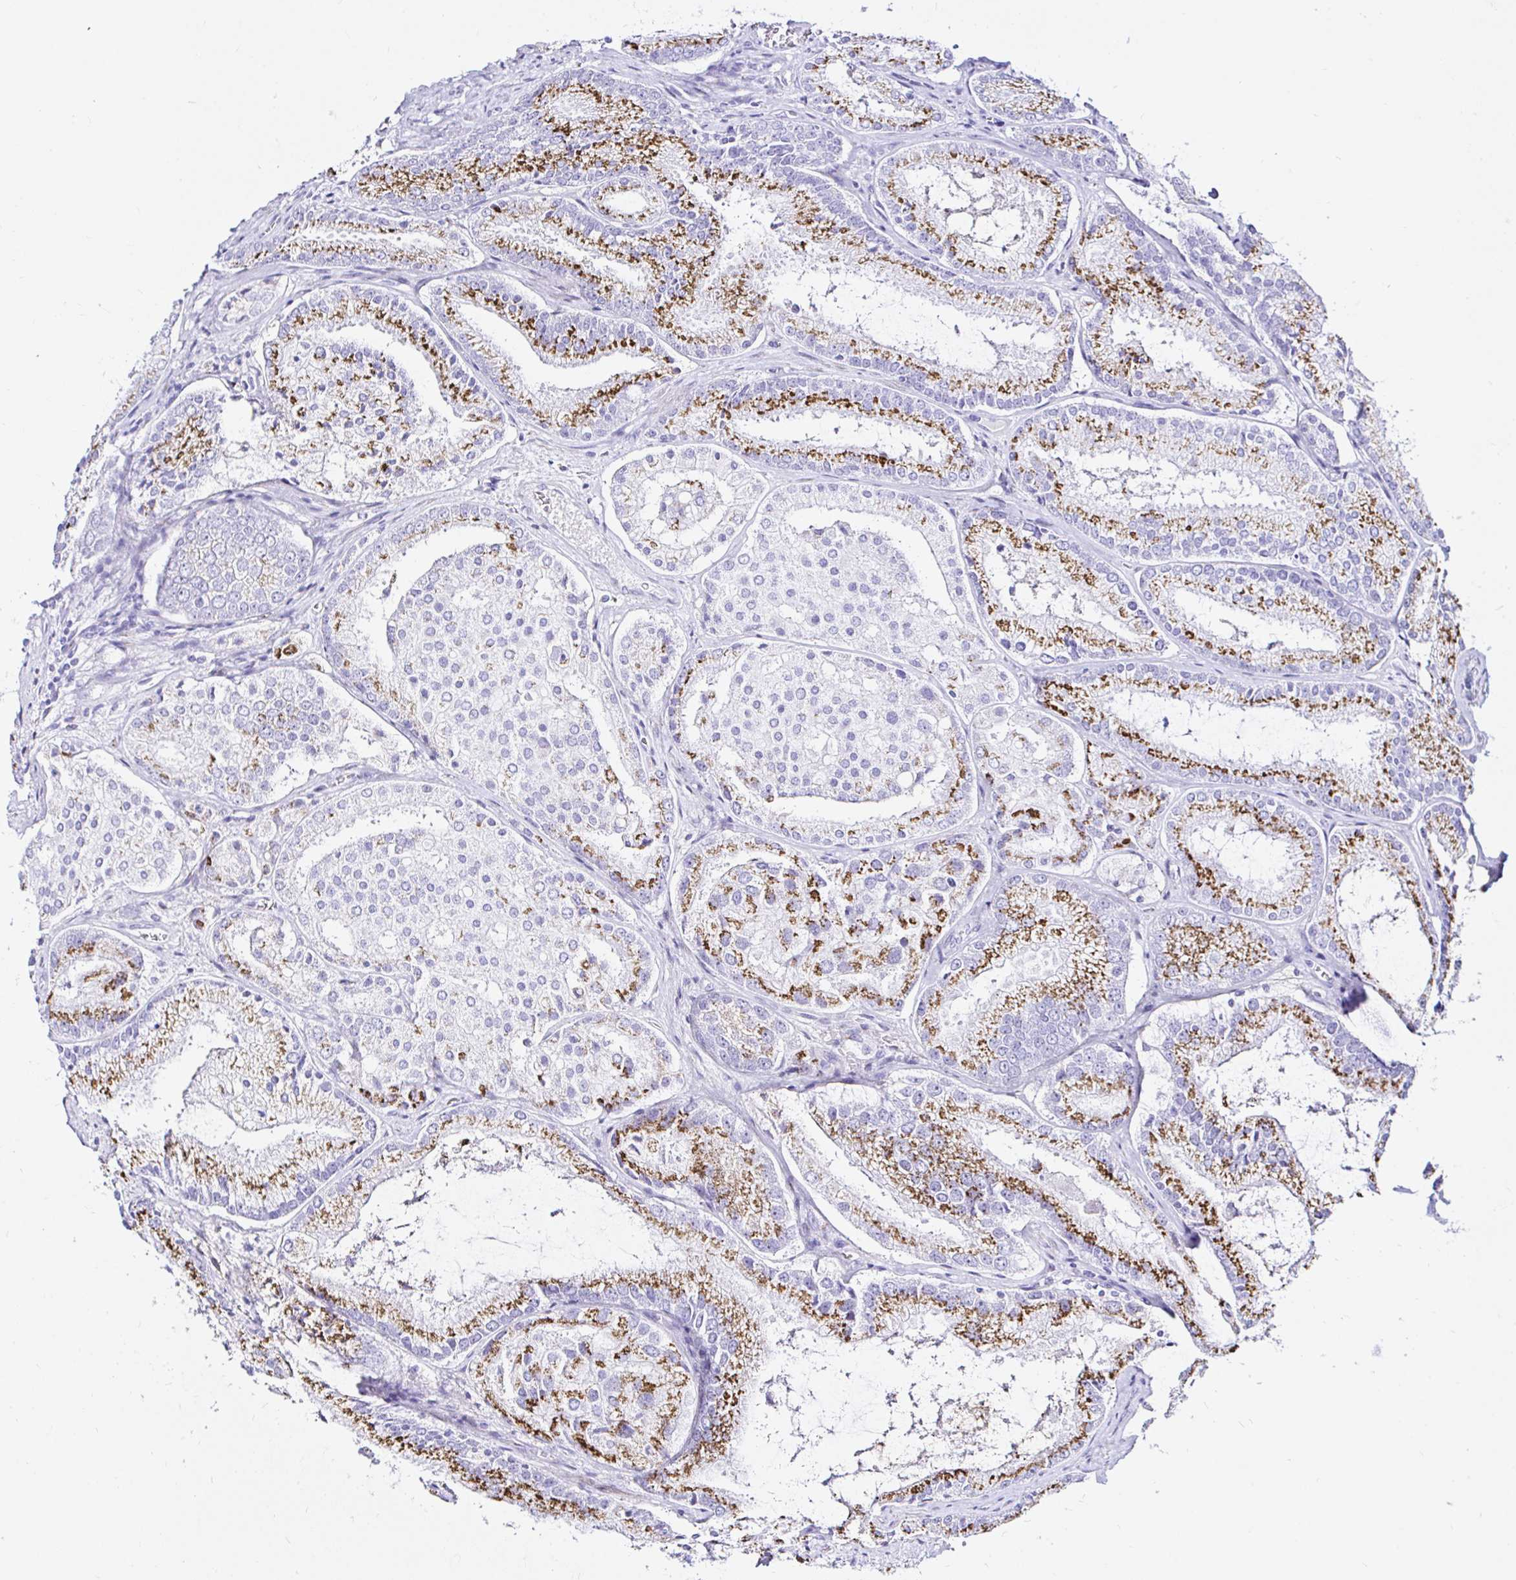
{"staining": {"intensity": "moderate", "quantity": "25%-75%", "location": "cytoplasmic/membranous"}, "tissue": "prostate cancer", "cell_type": "Tumor cells", "image_type": "cancer", "snomed": [{"axis": "morphology", "description": "Adenocarcinoma, High grade"}, {"axis": "topography", "description": "Prostate"}], "caption": "IHC of human prostate cancer (adenocarcinoma (high-grade)) displays medium levels of moderate cytoplasmic/membranous positivity in about 25%-75% of tumor cells.", "gene": "ZNF432", "patient": {"sex": "male", "age": 73}}